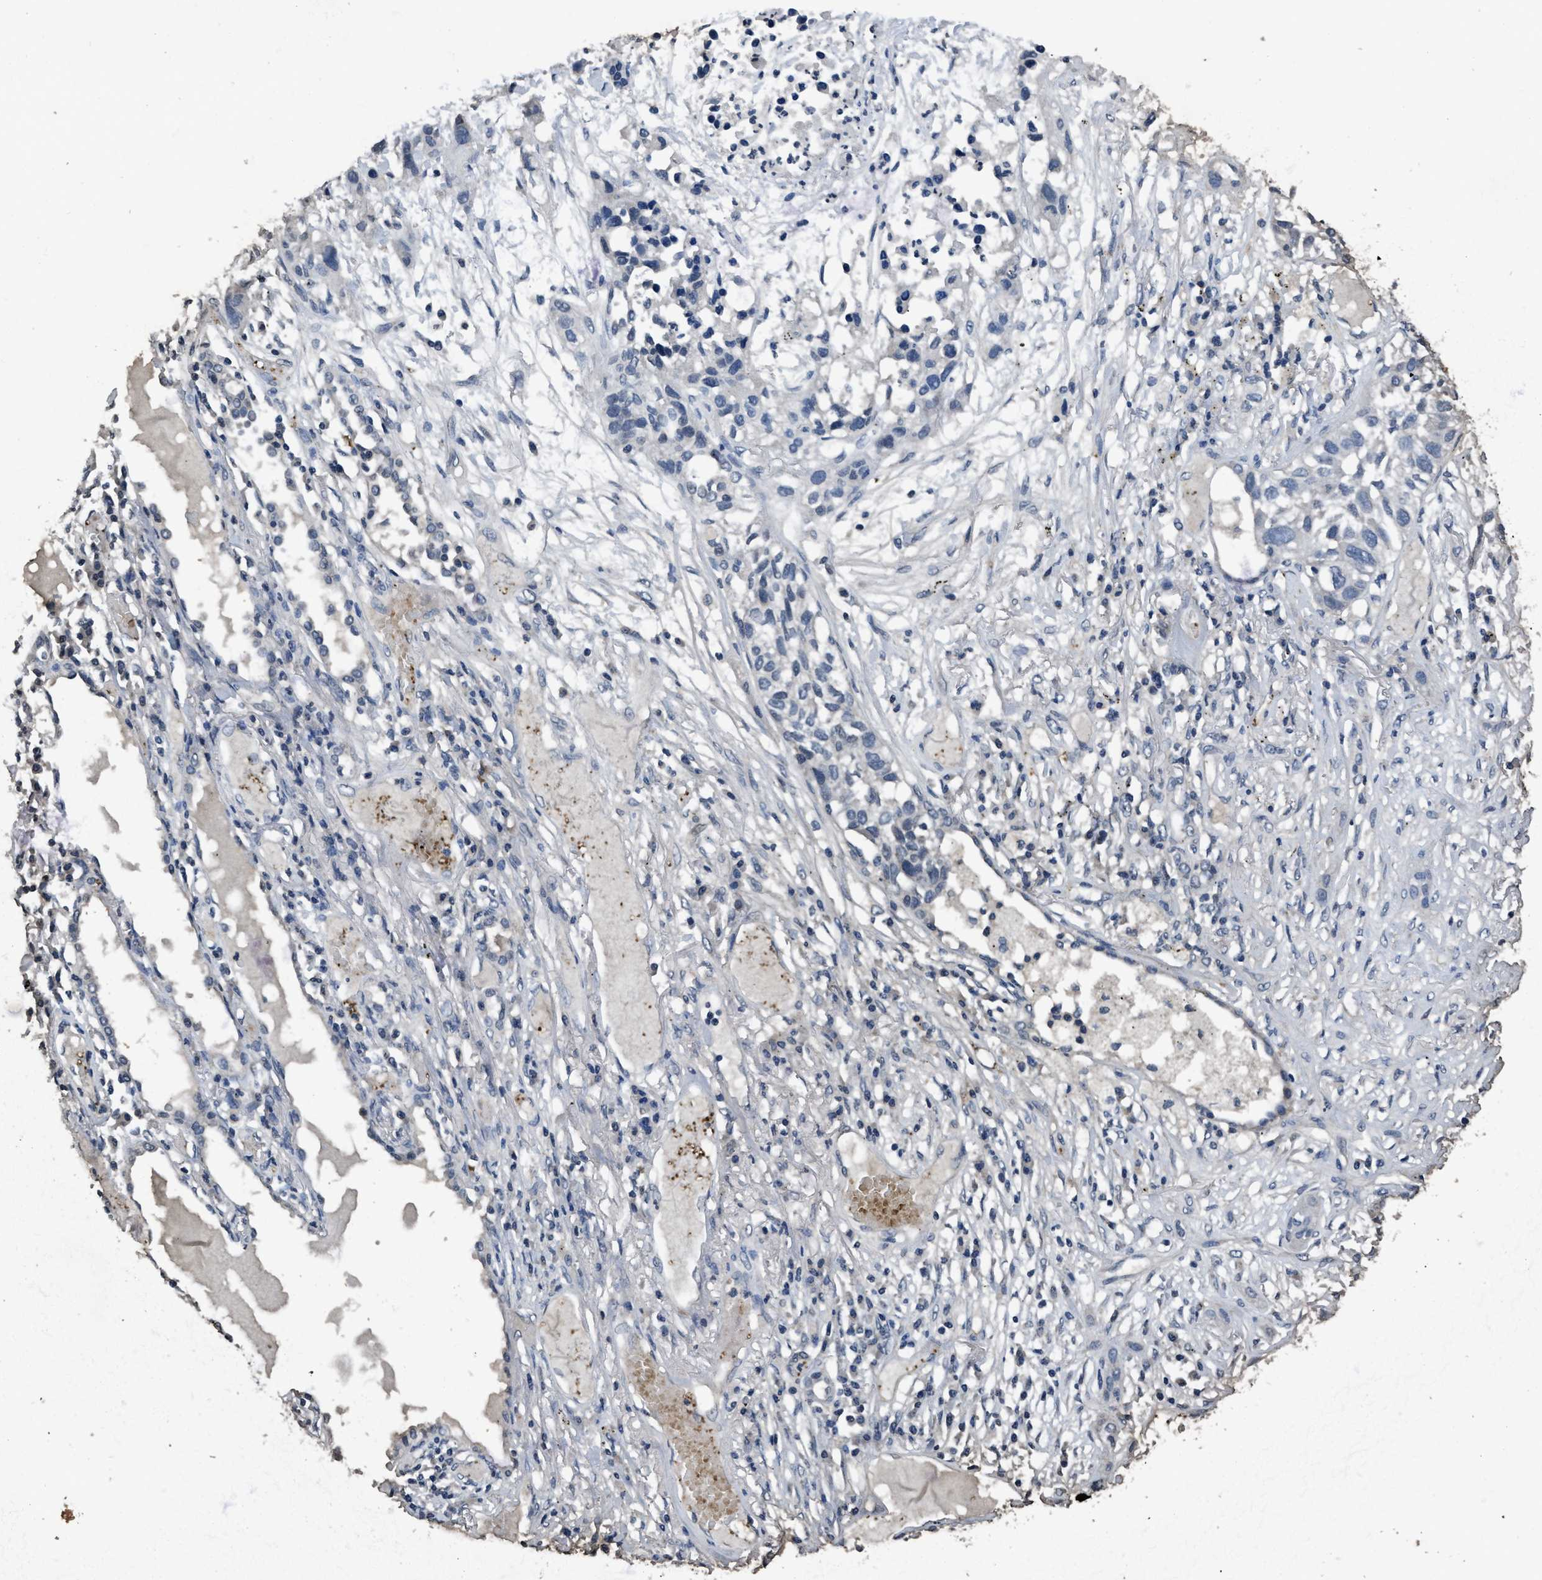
{"staining": {"intensity": "negative", "quantity": "none", "location": "none"}, "tissue": "lung cancer", "cell_type": "Tumor cells", "image_type": "cancer", "snomed": [{"axis": "morphology", "description": "Squamous cell carcinoma, NOS"}, {"axis": "topography", "description": "Lung"}], "caption": "DAB immunohistochemical staining of lung cancer exhibits no significant staining in tumor cells.", "gene": "ITGA2B", "patient": {"sex": "male", "age": 71}}